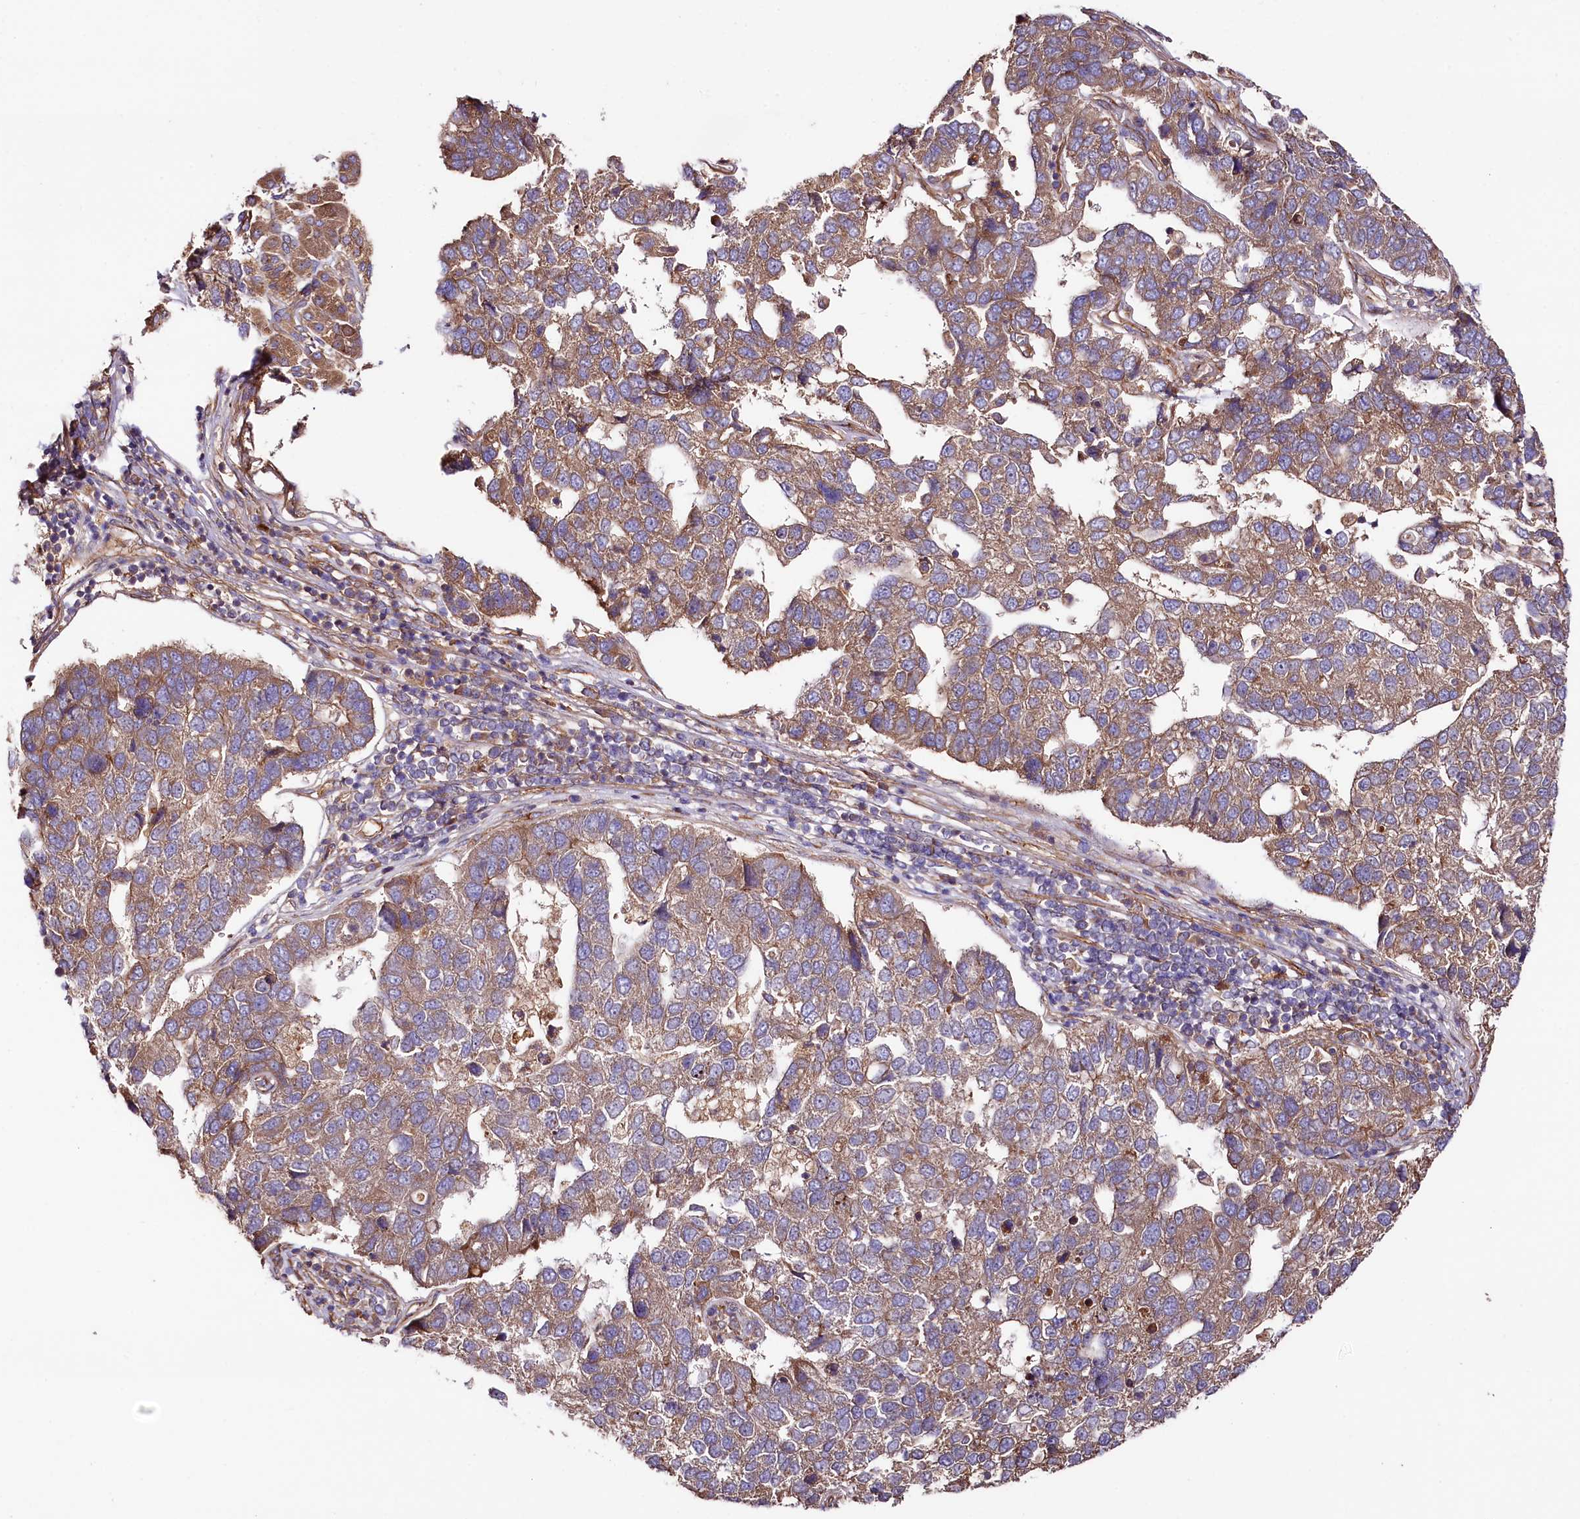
{"staining": {"intensity": "moderate", "quantity": "25%-75%", "location": "cytoplasmic/membranous"}, "tissue": "pancreatic cancer", "cell_type": "Tumor cells", "image_type": "cancer", "snomed": [{"axis": "morphology", "description": "Adenocarcinoma, NOS"}, {"axis": "topography", "description": "Pancreas"}], "caption": "Protein staining of pancreatic cancer tissue exhibits moderate cytoplasmic/membranous staining in approximately 25%-75% of tumor cells. Nuclei are stained in blue.", "gene": "CEP295", "patient": {"sex": "female", "age": 61}}